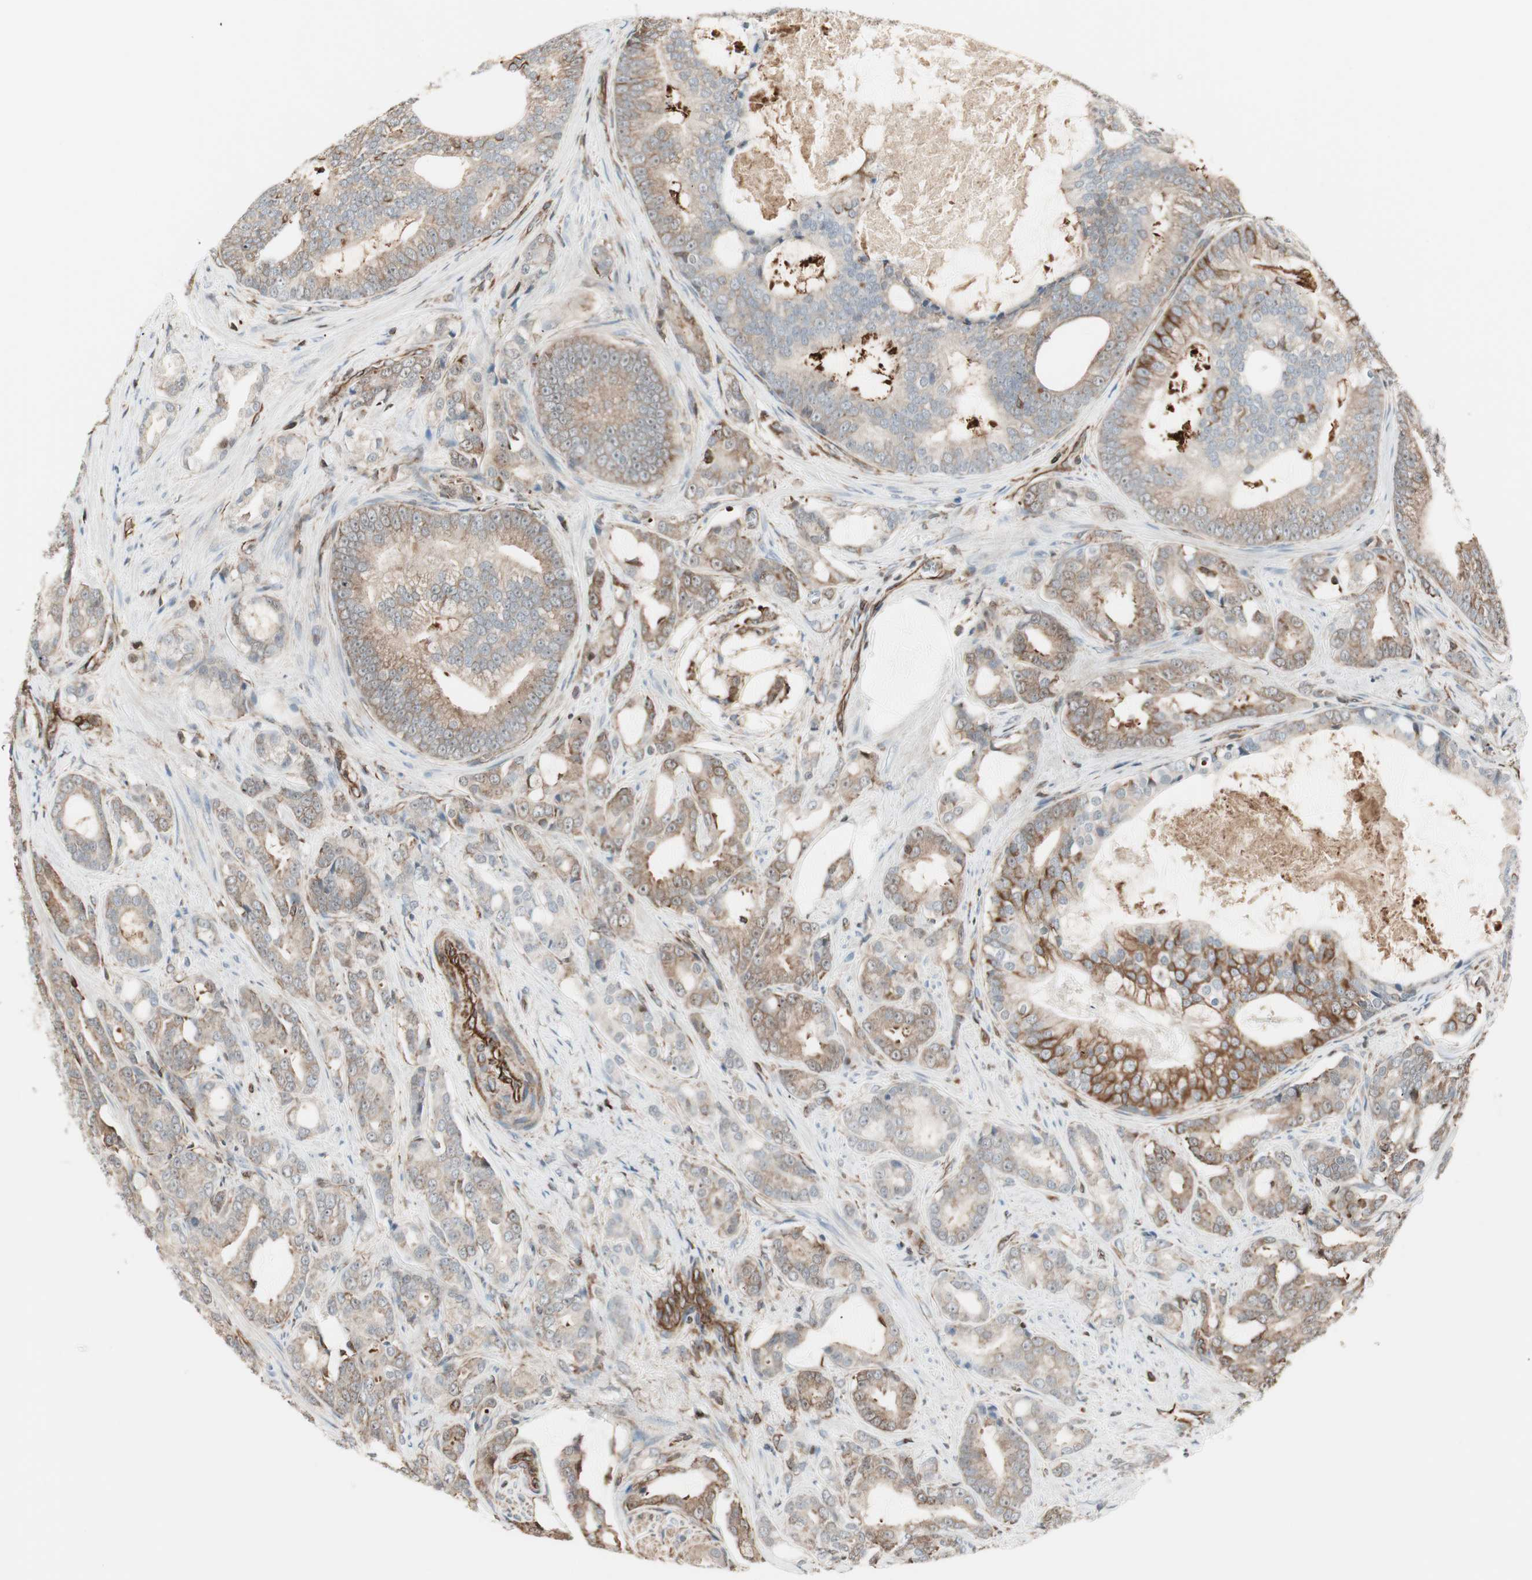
{"staining": {"intensity": "weak", "quantity": ">75%", "location": "cytoplasmic/membranous"}, "tissue": "prostate cancer", "cell_type": "Tumor cells", "image_type": "cancer", "snomed": [{"axis": "morphology", "description": "Adenocarcinoma, Low grade"}, {"axis": "topography", "description": "Prostate"}], "caption": "Human adenocarcinoma (low-grade) (prostate) stained with a brown dye demonstrates weak cytoplasmic/membranous positive expression in about >75% of tumor cells.", "gene": "MAD2L2", "patient": {"sex": "male", "age": 58}}